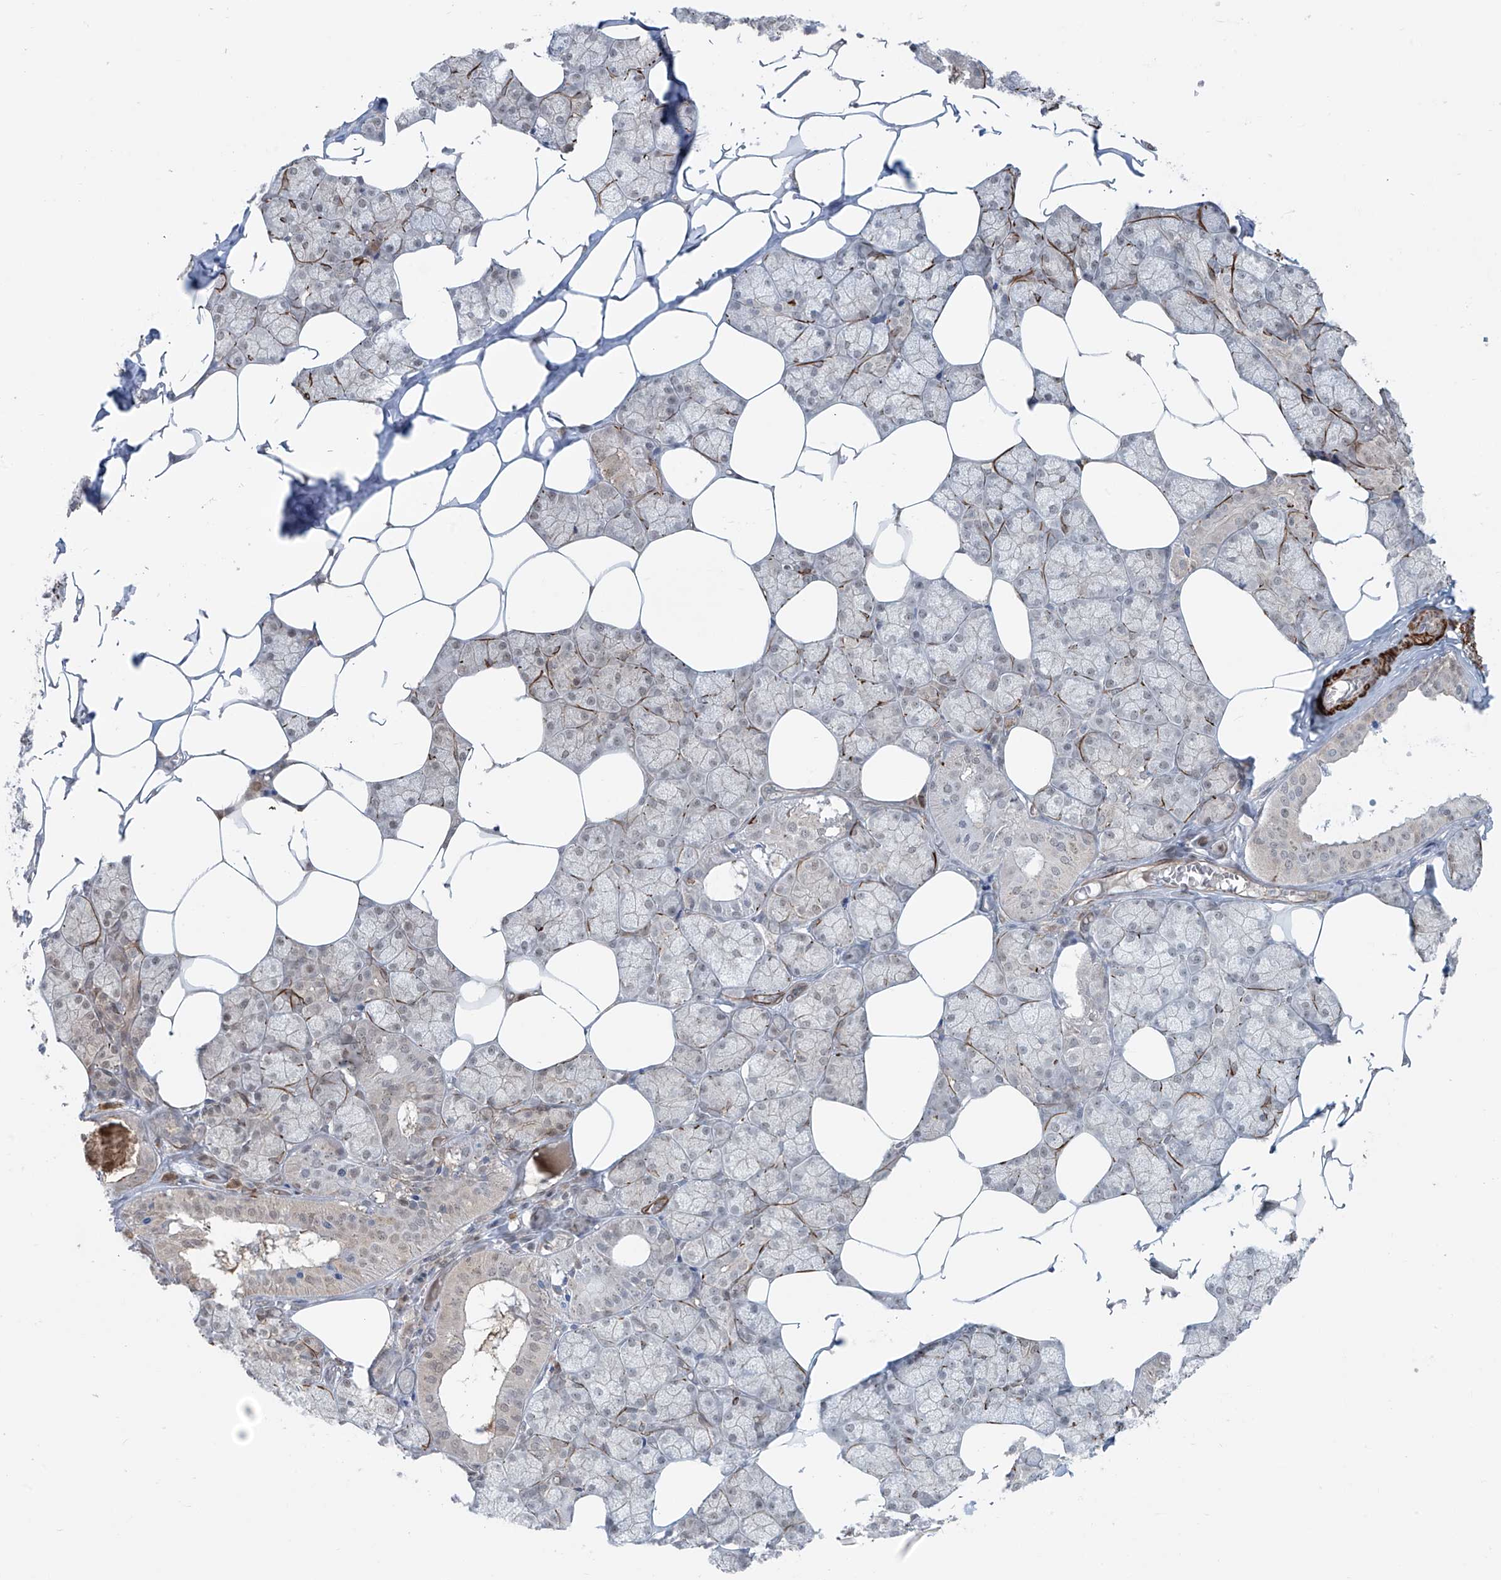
{"staining": {"intensity": "negative", "quantity": "none", "location": "none"}, "tissue": "salivary gland", "cell_type": "Glandular cells", "image_type": "normal", "snomed": [{"axis": "morphology", "description": "Normal tissue, NOS"}, {"axis": "topography", "description": "Salivary gland"}], "caption": "The immunohistochemistry (IHC) image has no significant staining in glandular cells of salivary gland. Brightfield microscopy of immunohistochemistry stained with DAB (brown) and hematoxylin (blue), captured at high magnification.", "gene": "RASGEF1A", "patient": {"sex": "male", "age": 62}}